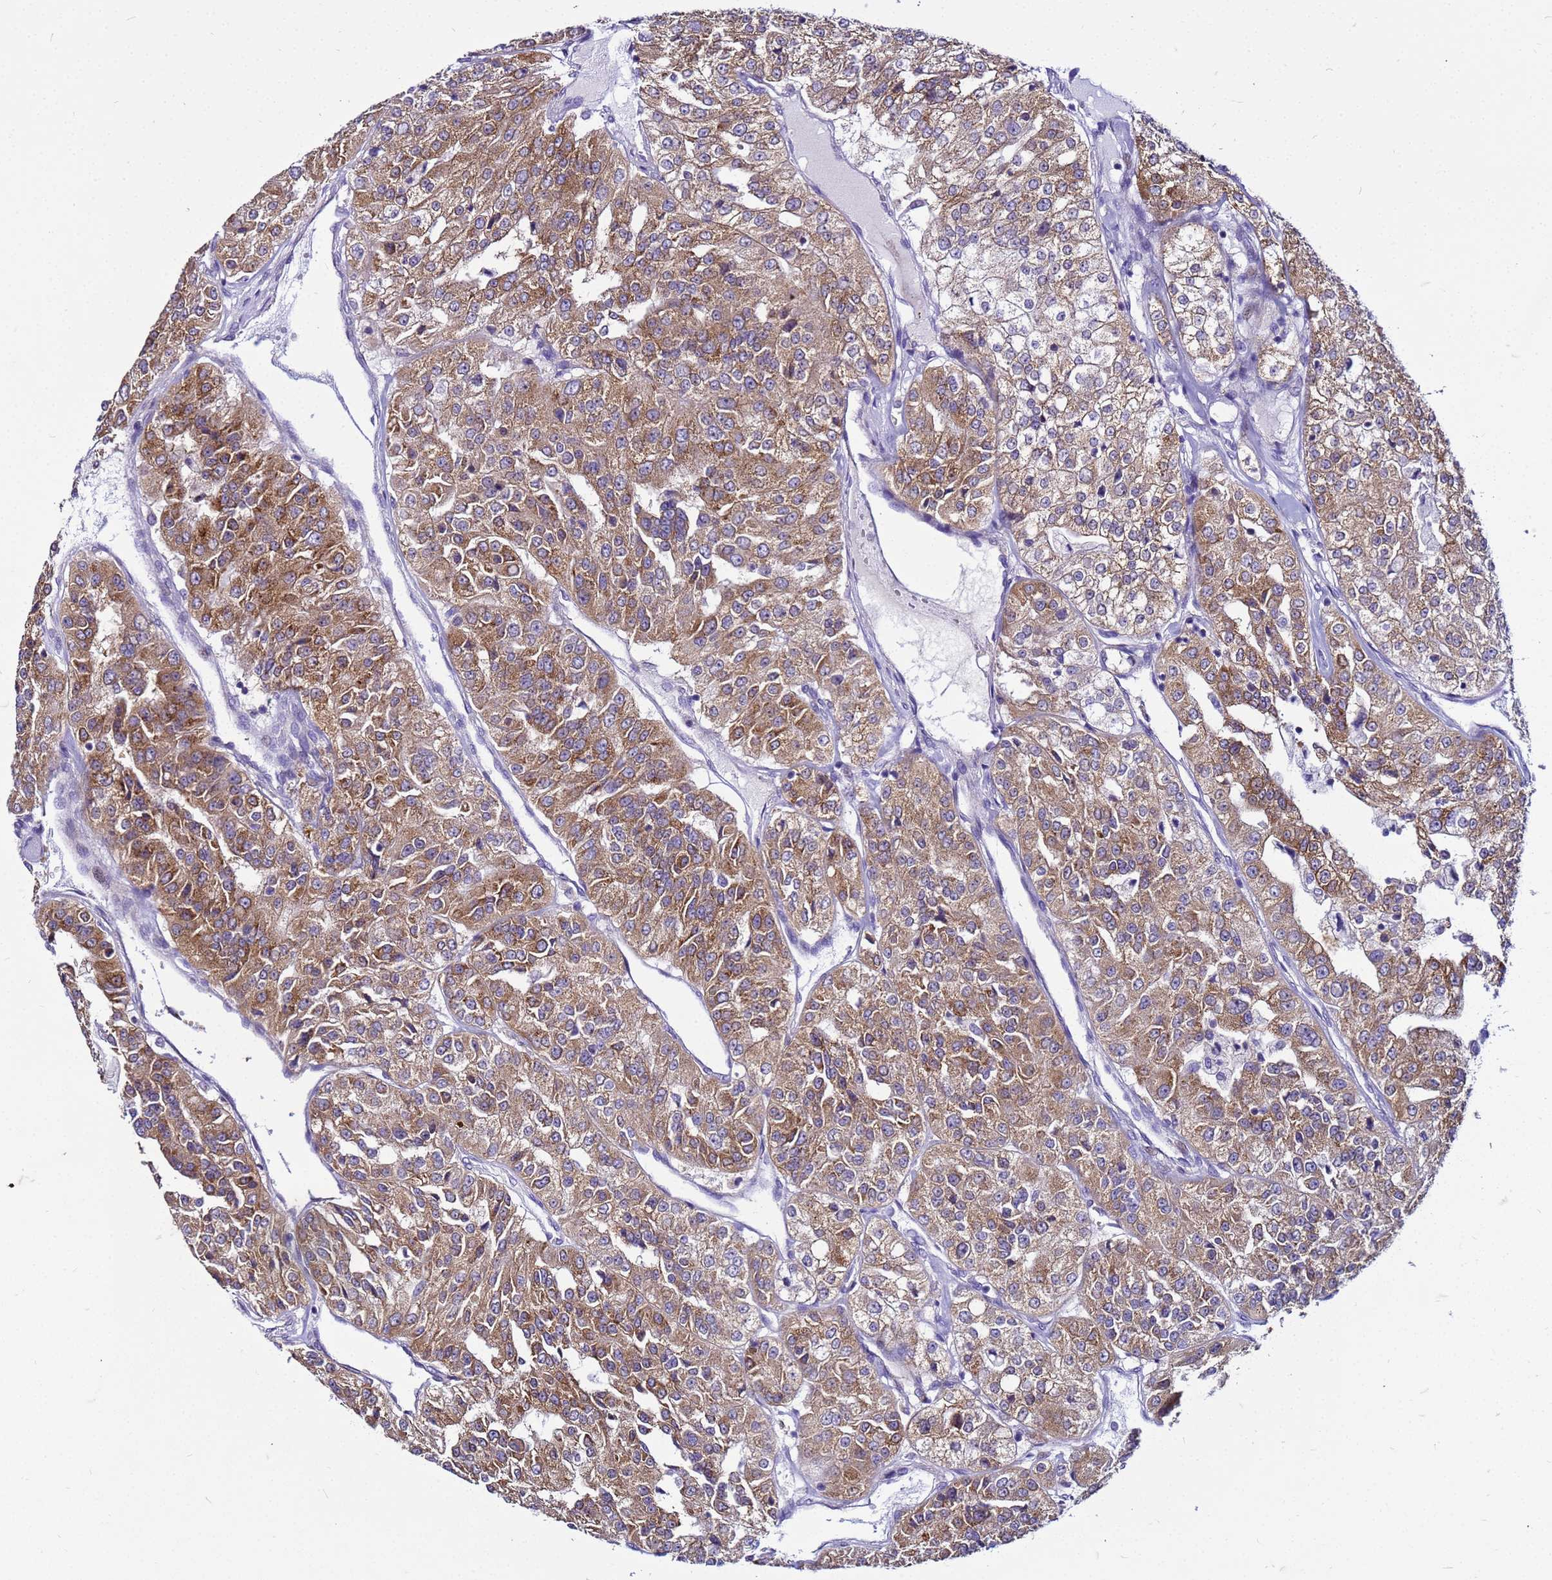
{"staining": {"intensity": "moderate", "quantity": ">75%", "location": "cytoplasmic/membranous"}, "tissue": "renal cancer", "cell_type": "Tumor cells", "image_type": "cancer", "snomed": [{"axis": "morphology", "description": "Adenocarcinoma, NOS"}, {"axis": "topography", "description": "Kidney"}], "caption": "Renal cancer (adenocarcinoma) tissue shows moderate cytoplasmic/membranous staining in about >75% of tumor cells (brown staining indicates protein expression, while blue staining denotes nuclei).", "gene": "PKD1", "patient": {"sex": "female", "age": 63}}